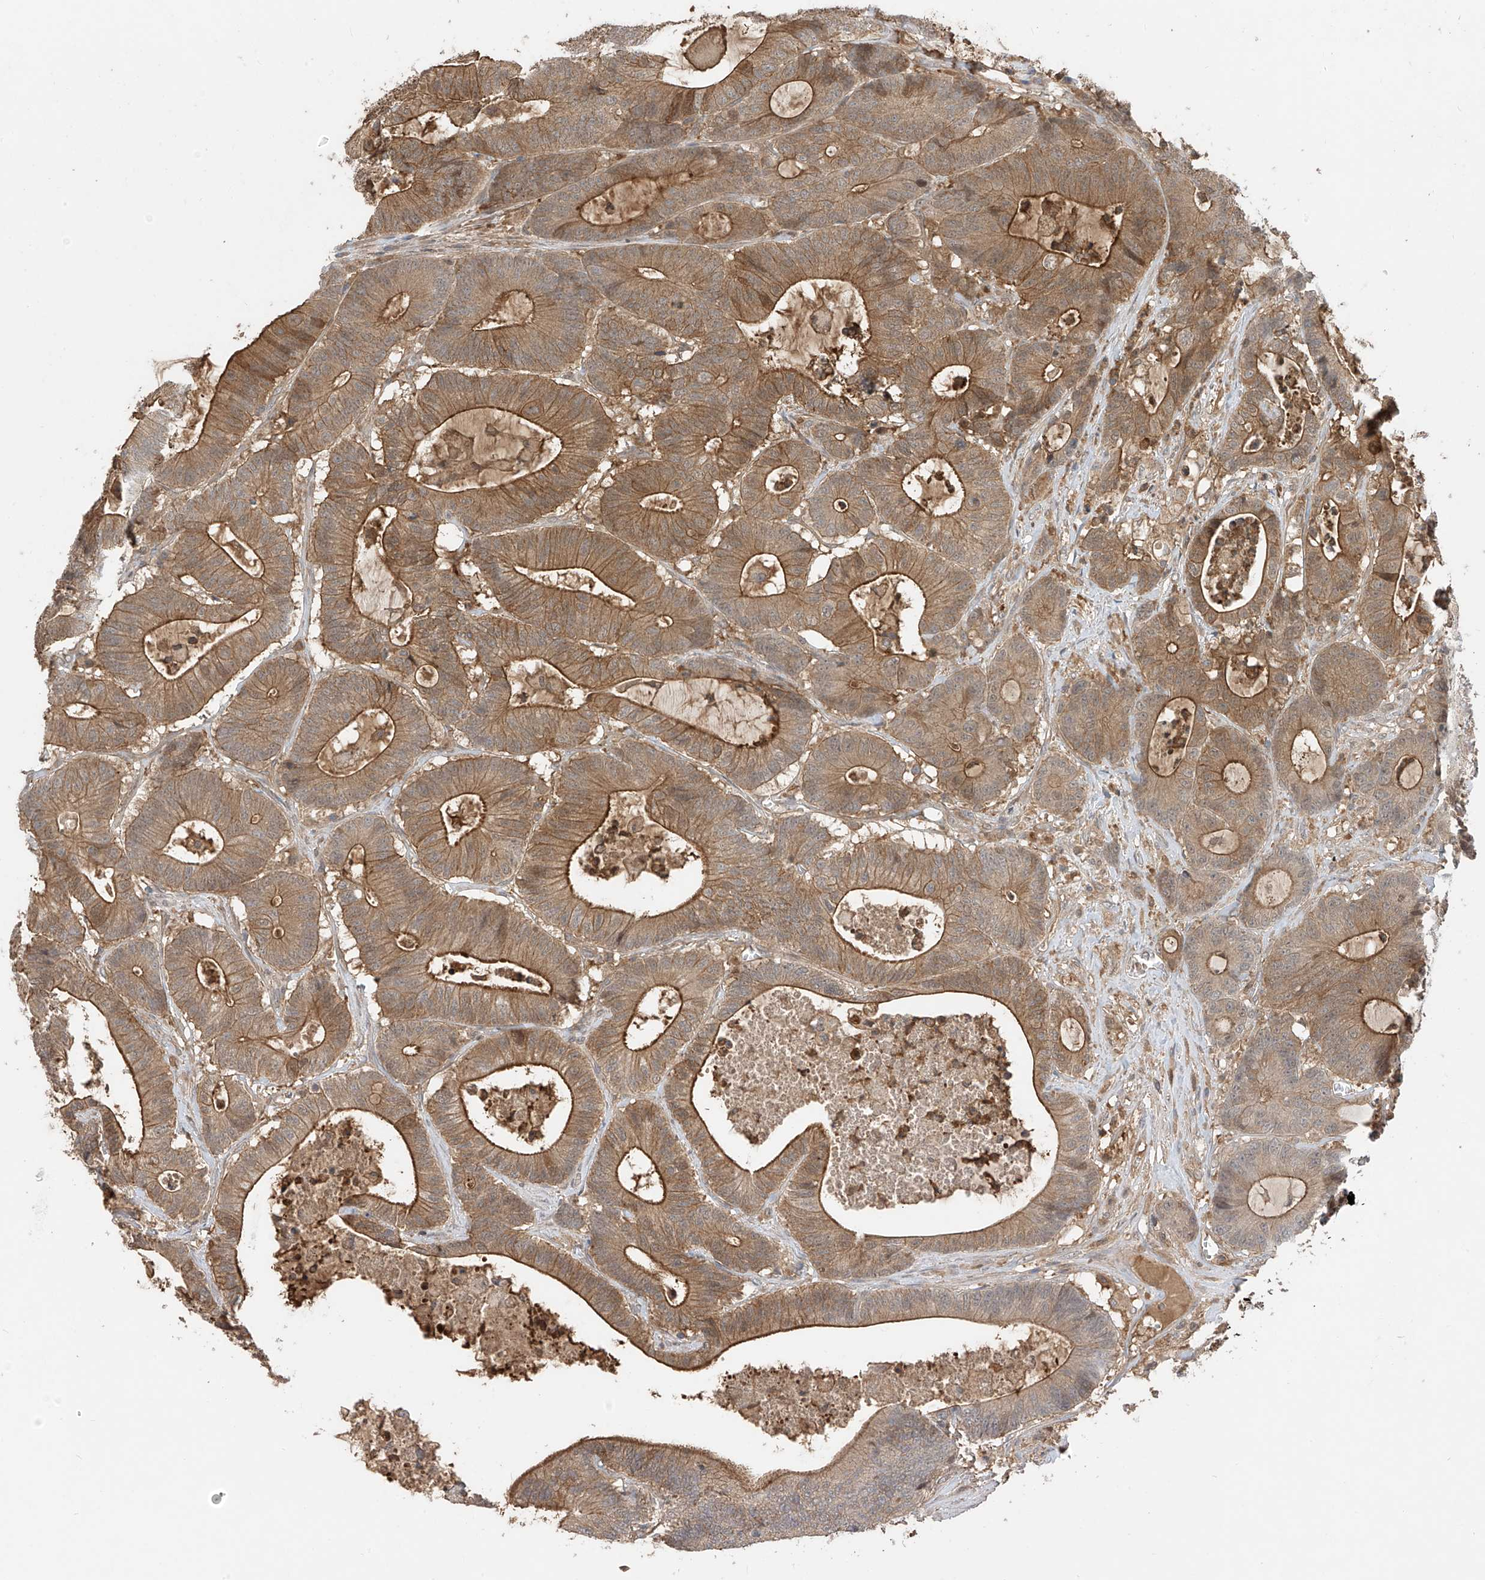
{"staining": {"intensity": "moderate", "quantity": ">75%", "location": "cytoplasmic/membranous"}, "tissue": "colorectal cancer", "cell_type": "Tumor cells", "image_type": "cancer", "snomed": [{"axis": "morphology", "description": "Adenocarcinoma, NOS"}, {"axis": "topography", "description": "Colon"}], "caption": "Colorectal adenocarcinoma stained for a protein exhibits moderate cytoplasmic/membranous positivity in tumor cells. (Stains: DAB in brown, nuclei in blue, Microscopy: brightfield microscopy at high magnification).", "gene": "CACNA2D4", "patient": {"sex": "female", "age": 84}}